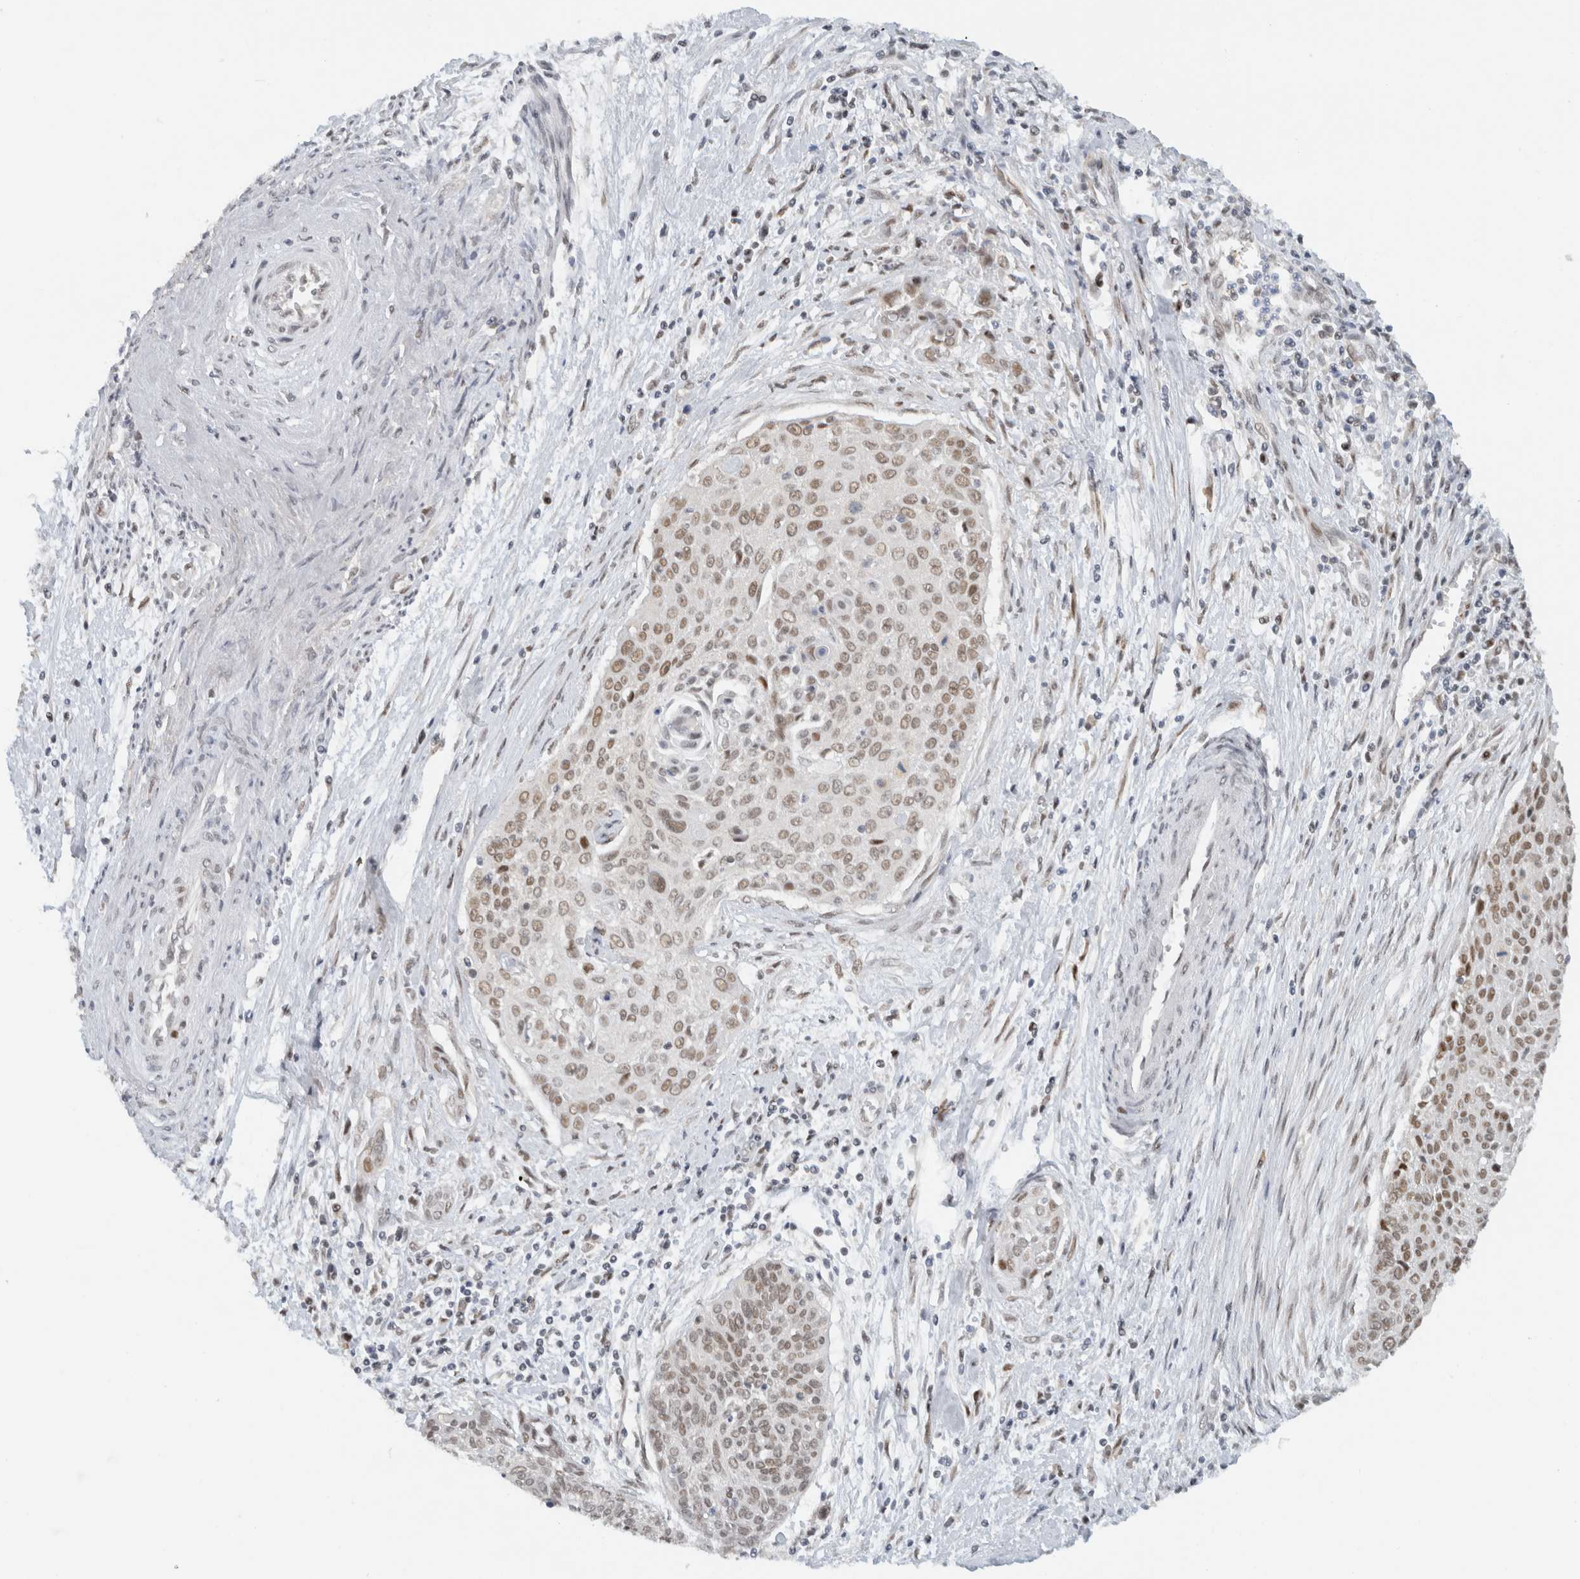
{"staining": {"intensity": "moderate", "quantity": ">75%", "location": "nuclear"}, "tissue": "cervical cancer", "cell_type": "Tumor cells", "image_type": "cancer", "snomed": [{"axis": "morphology", "description": "Squamous cell carcinoma, NOS"}, {"axis": "topography", "description": "Cervix"}], "caption": "Tumor cells show medium levels of moderate nuclear staining in about >75% of cells in human cervical cancer.", "gene": "HNRNPR", "patient": {"sex": "female", "age": 55}}